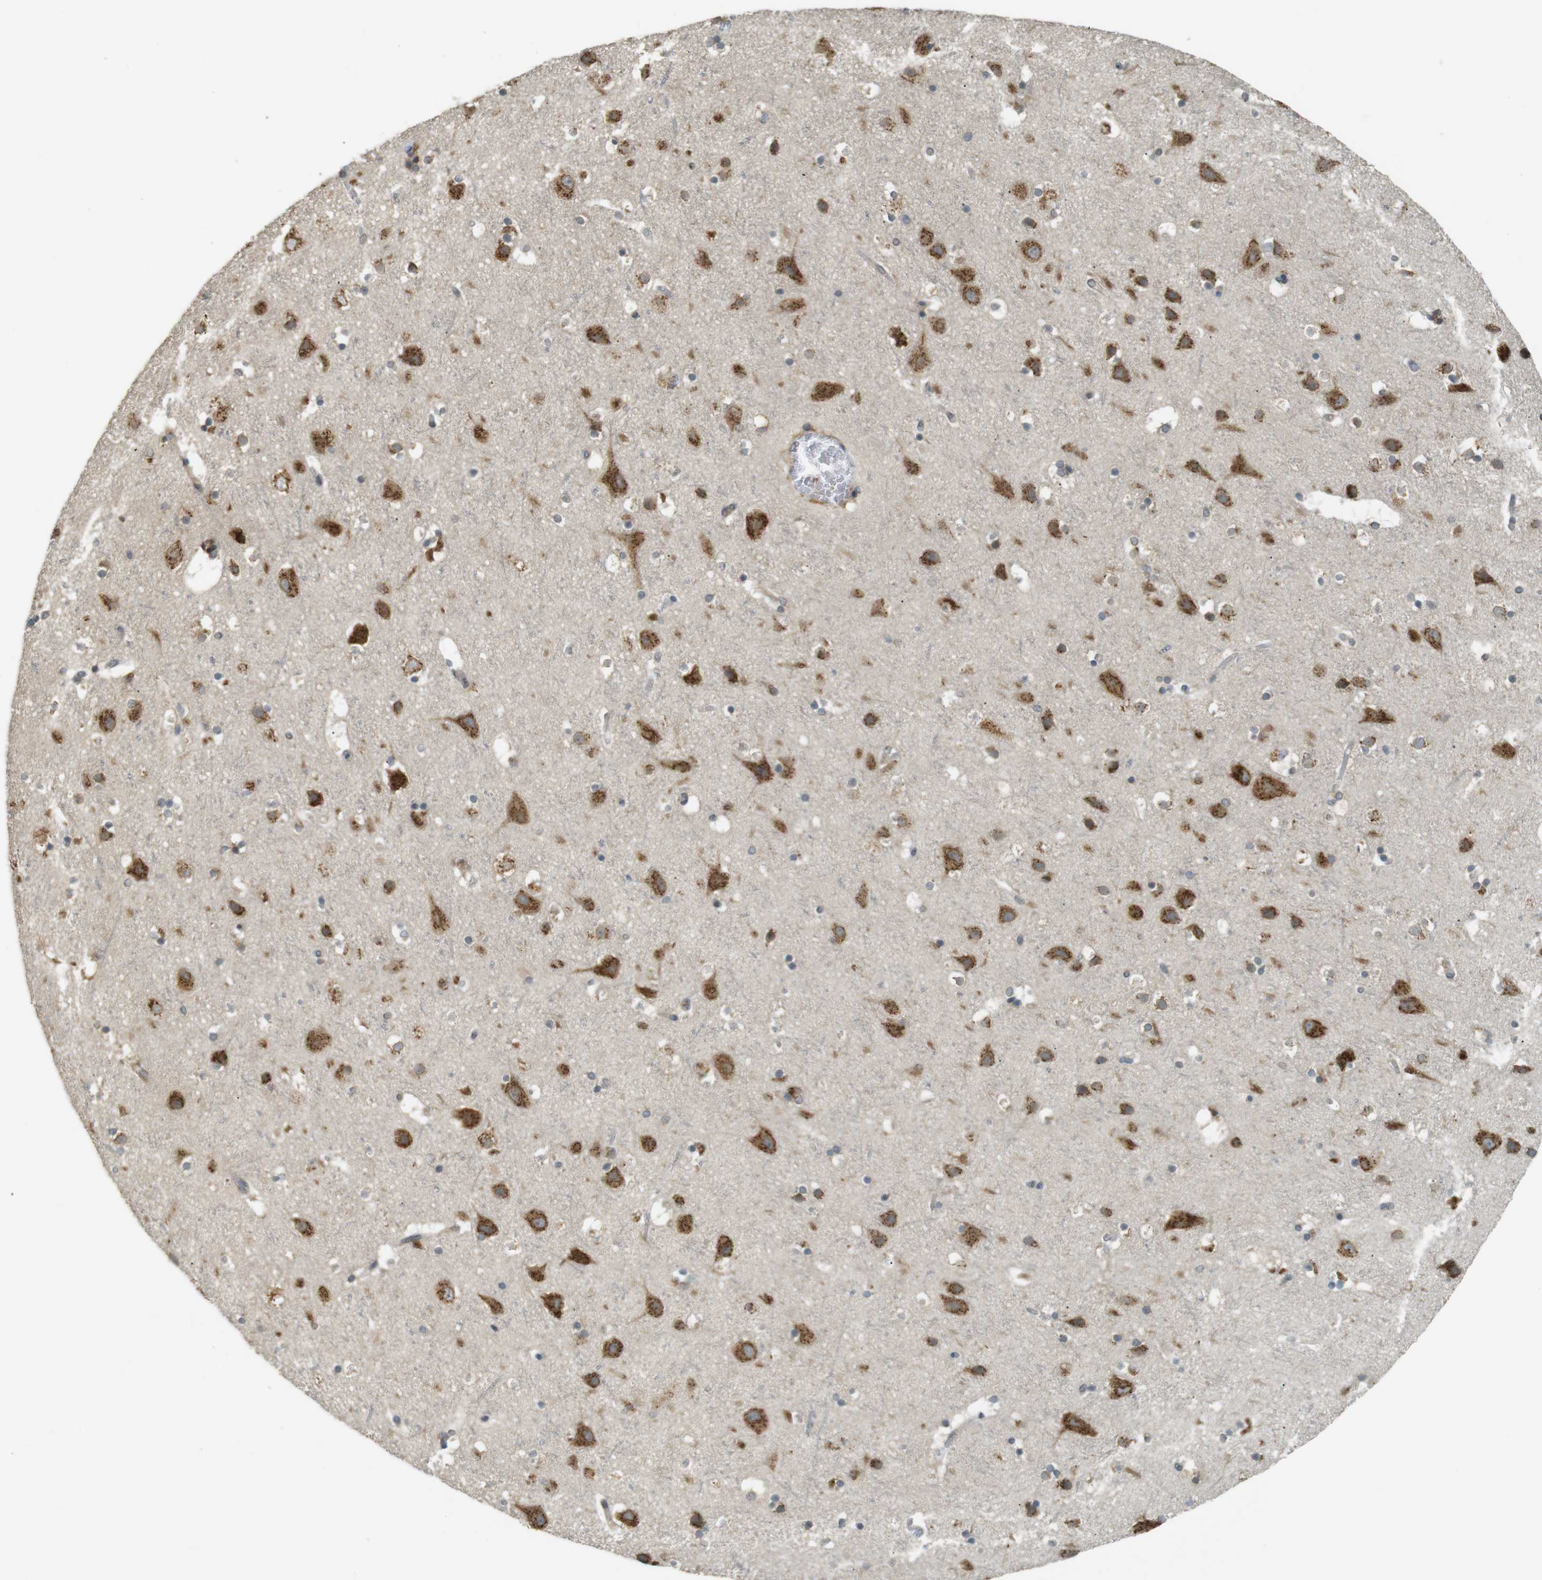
{"staining": {"intensity": "weak", "quantity": ">75%", "location": "cytoplasmic/membranous"}, "tissue": "cerebral cortex", "cell_type": "Endothelial cells", "image_type": "normal", "snomed": [{"axis": "morphology", "description": "Normal tissue, NOS"}, {"axis": "topography", "description": "Cerebral cortex"}], "caption": "Normal cerebral cortex exhibits weak cytoplasmic/membranous expression in approximately >75% of endothelial cells.", "gene": "TMED4", "patient": {"sex": "male", "age": 45}}